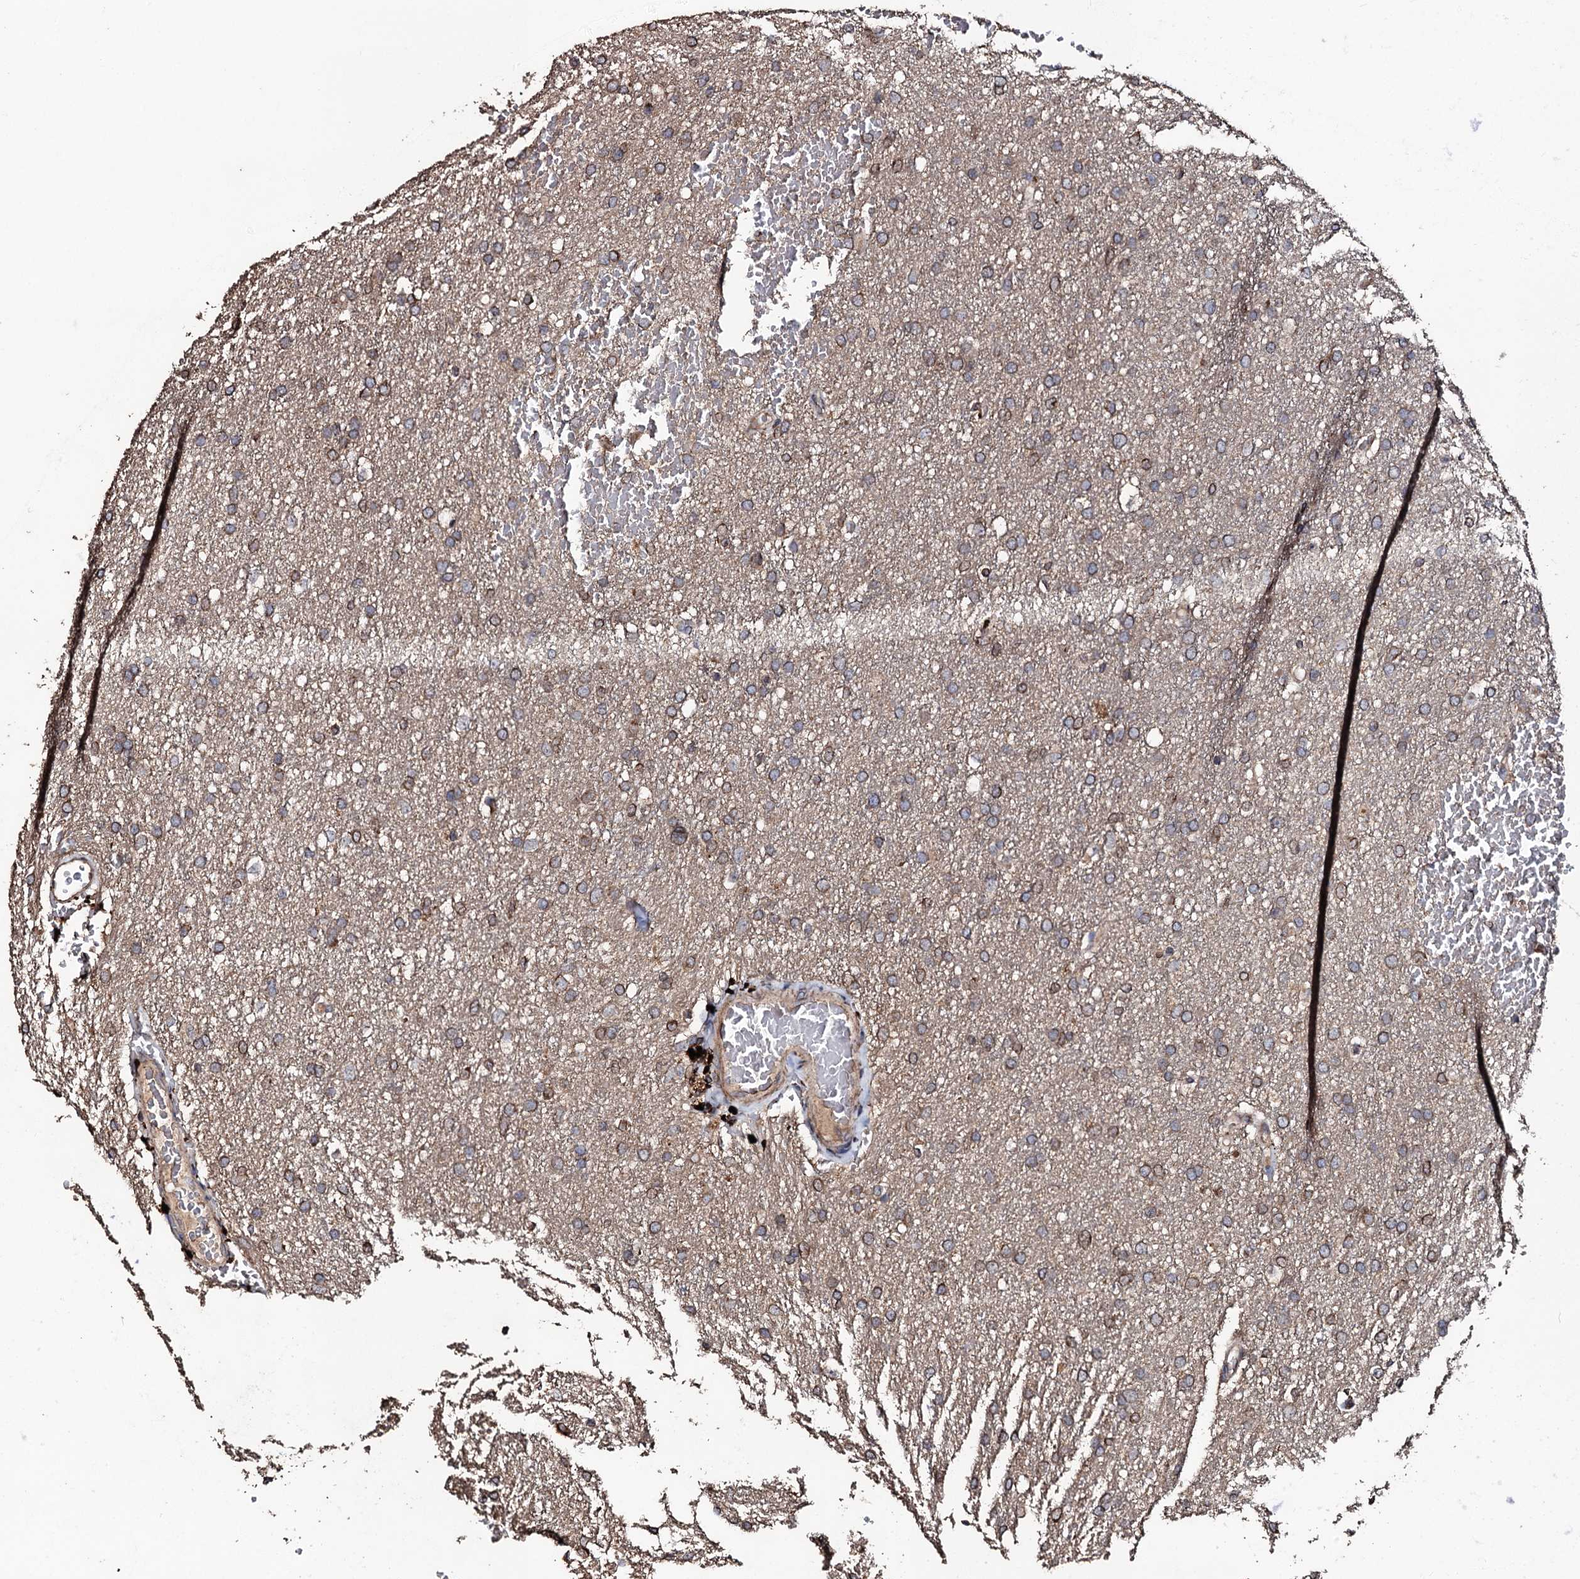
{"staining": {"intensity": "moderate", "quantity": ">75%", "location": "cytoplasmic/membranous"}, "tissue": "glioma", "cell_type": "Tumor cells", "image_type": "cancer", "snomed": [{"axis": "morphology", "description": "Glioma, malignant, High grade"}, {"axis": "topography", "description": "Cerebral cortex"}], "caption": "Immunohistochemistry (IHC) image of human malignant high-grade glioma stained for a protein (brown), which demonstrates medium levels of moderate cytoplasmic/membranous expression in approximately >75% of tumor cells.", "gene": "SDHAF2", "patient": {"sex": "female", "age": 36}}